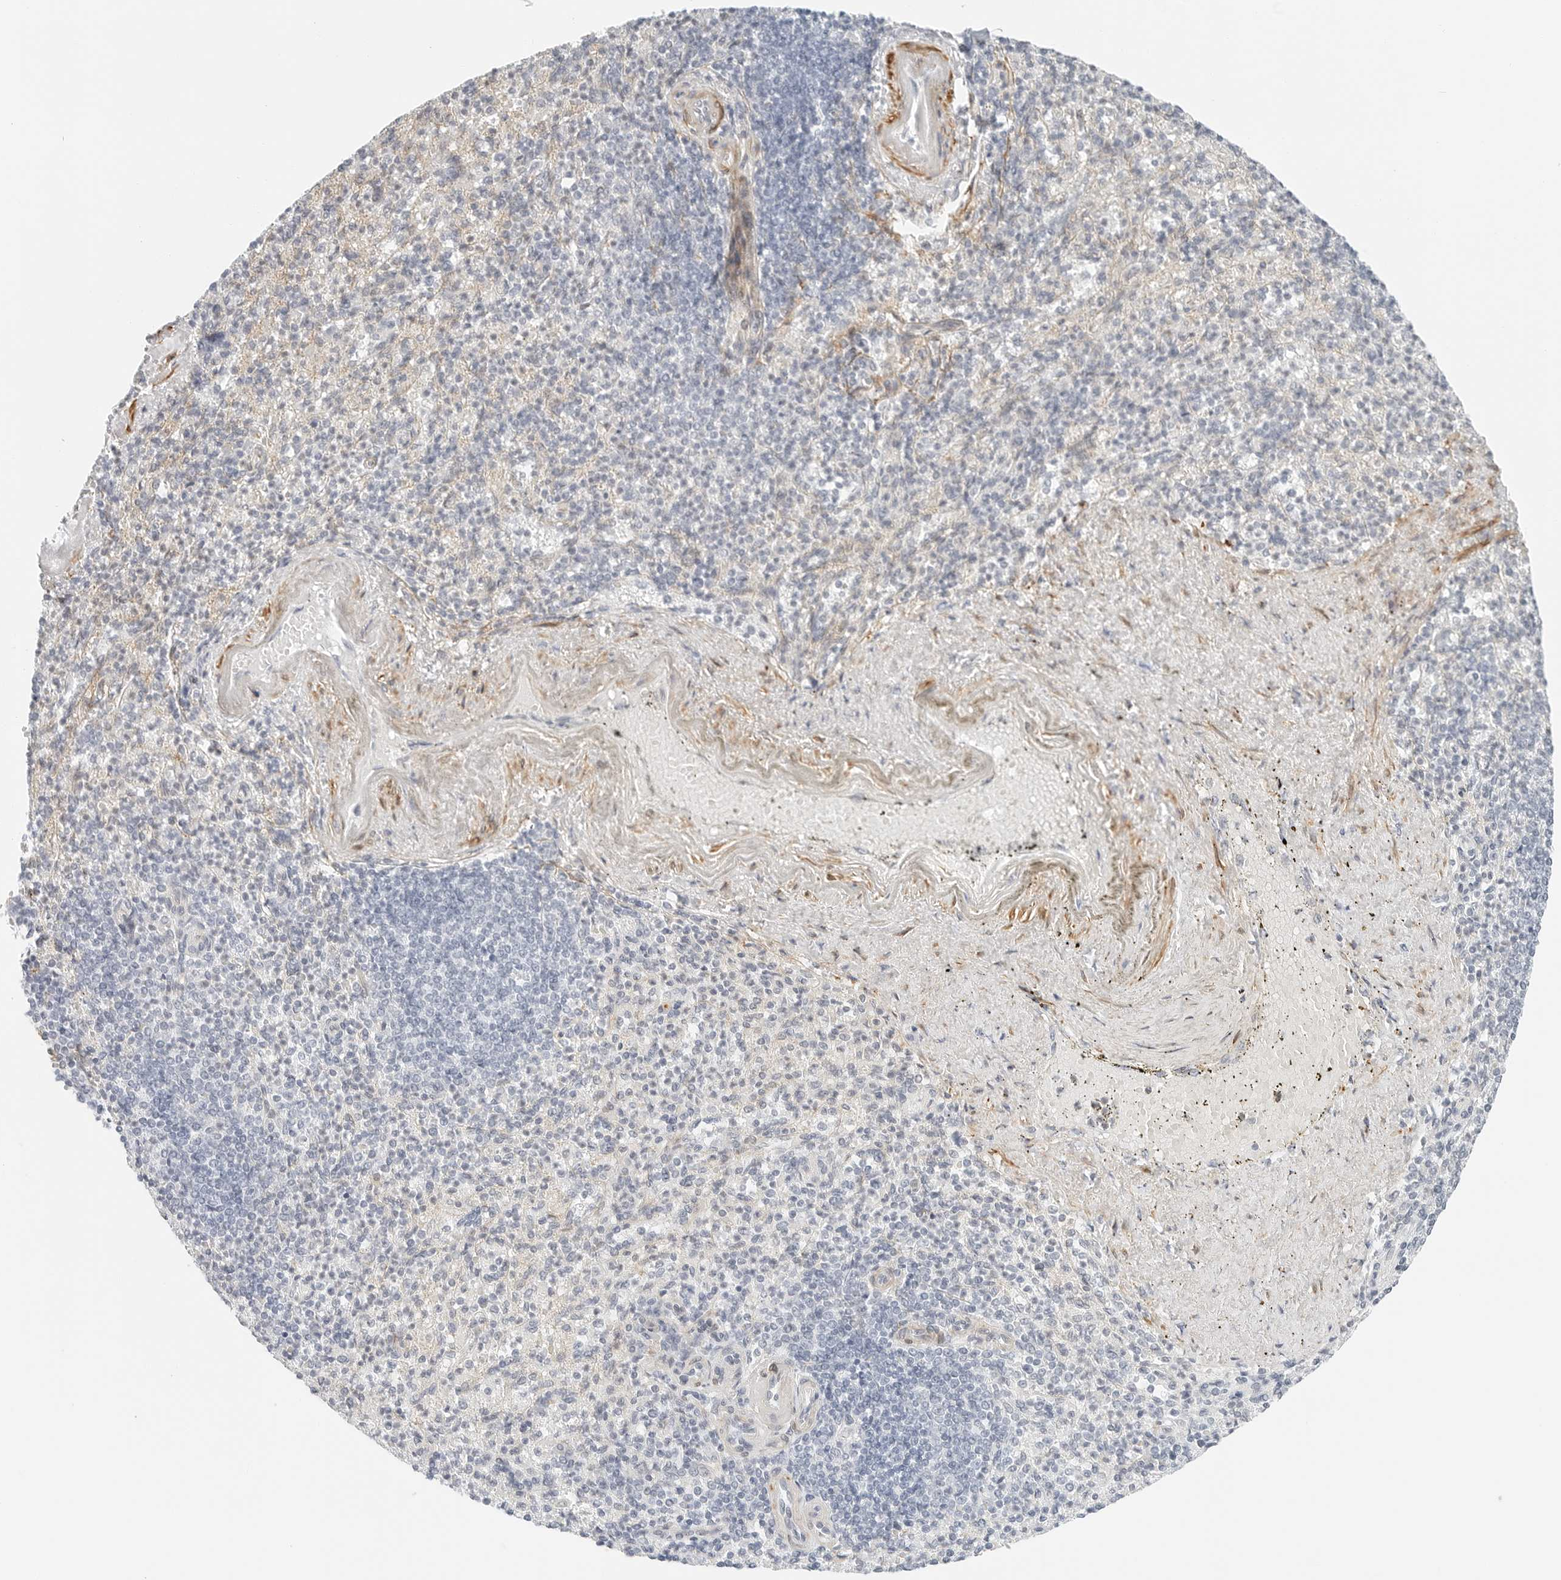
{"staining": {"intensity": "negative", "quantity": "none", "location": "none"}, "tissue": "spleen", "cell_type": "Cells in red pulp", "image_type": "normal", "snomed": [{"axis": "morphology", "description": "Normal tissue, NOS"}, {"axis": "topography", "description": "Spleen"}], "caption": "The photomicrograph exhibits no staining of cells in red pulp in normal spleen. (DAB (3,3'-diaminobenzidine) immunohistochemistry, high magnification).", "gene": "IQCC", "patient": {"sex": "female", "age": 74}}